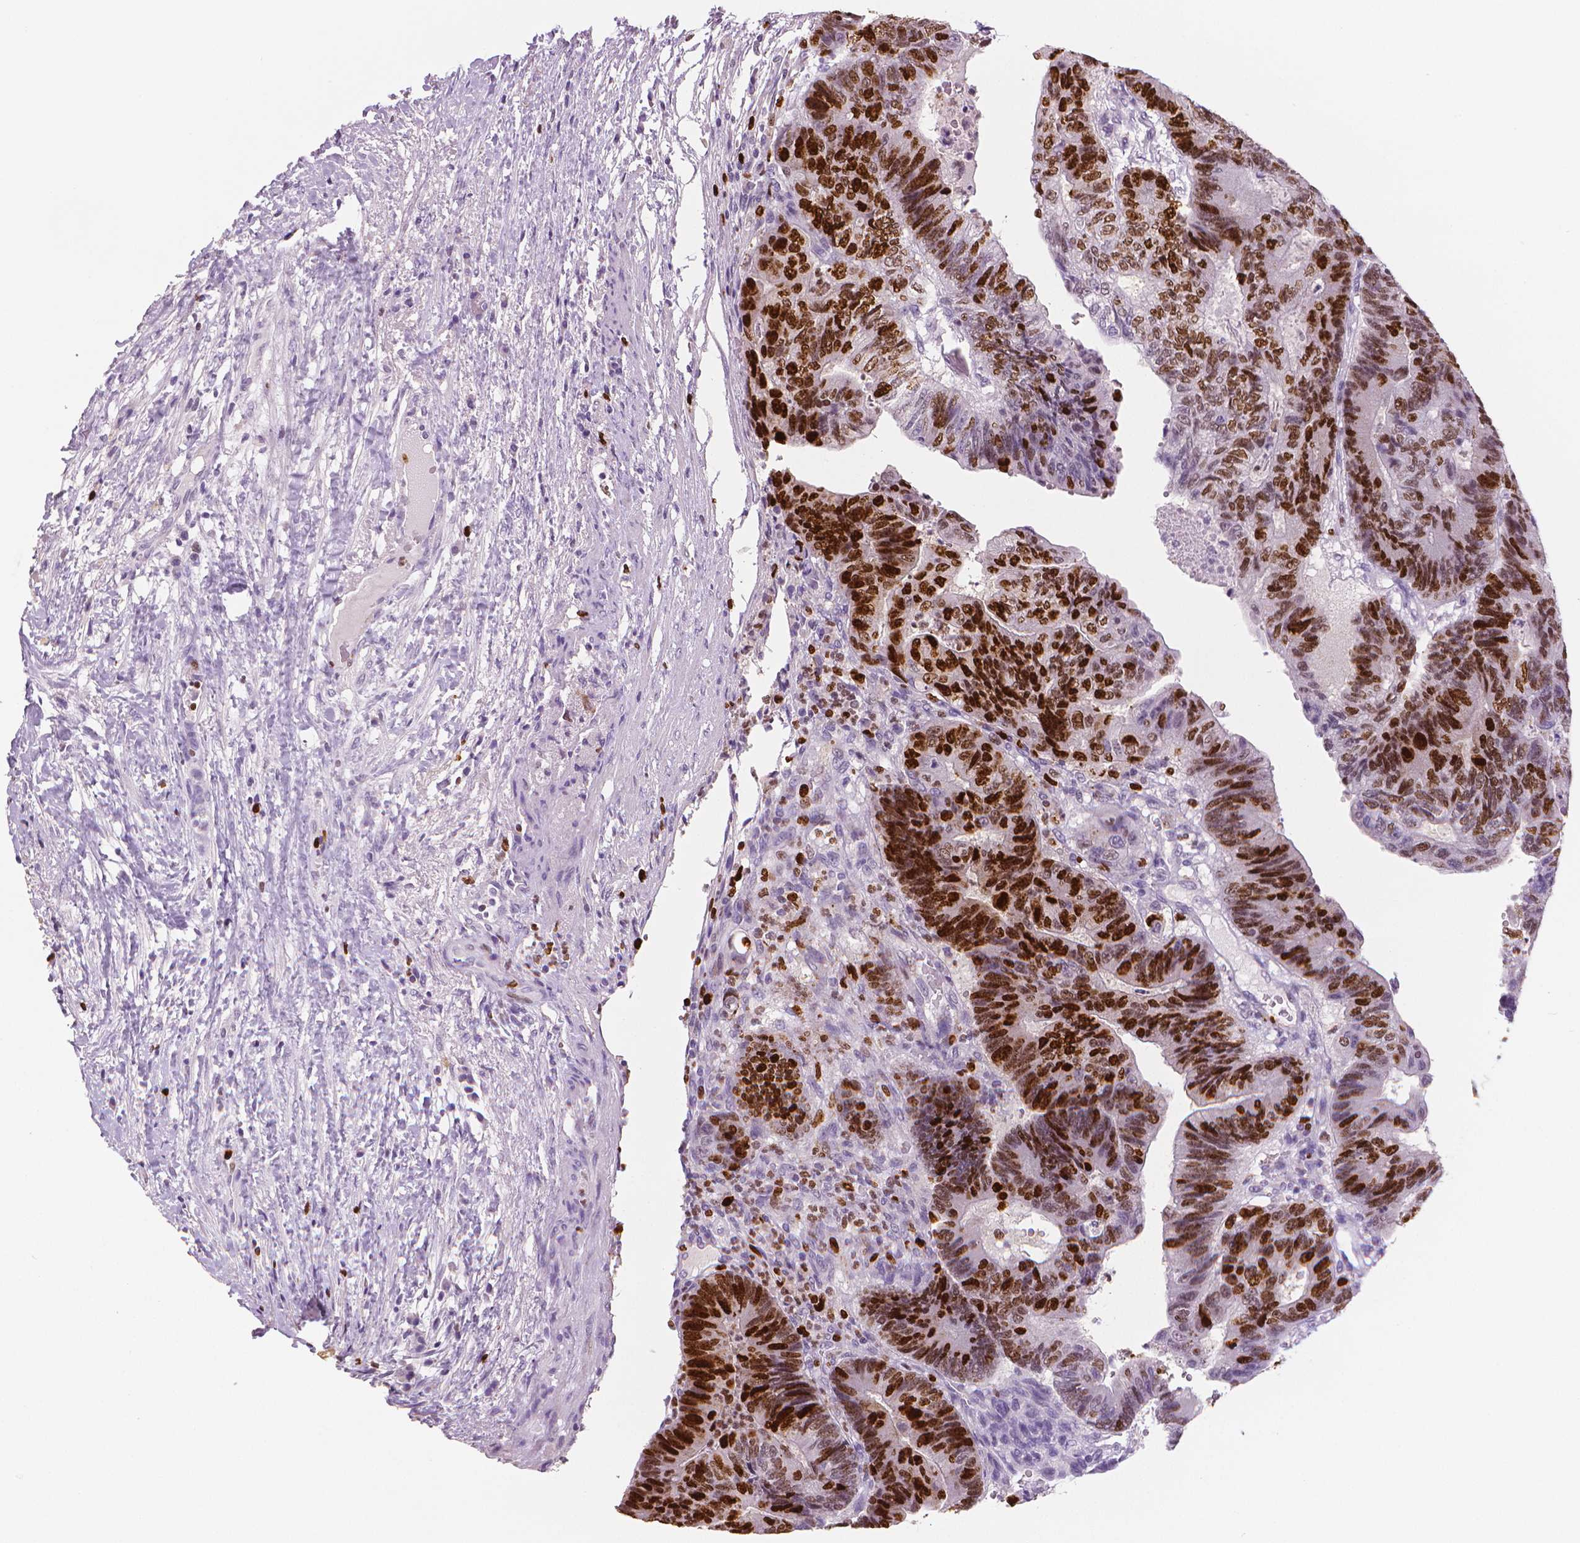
{"staining": {"intensity": "moderate", "quantity": "25%-75%", "location": "nuclear"}, "tissue": "colorectal cancer", "cell_type": "Tumor cells", "image_type": "cancer", "snomed": [{"axis": "morphology", "description": "Adenocarcinoma, NOS"}, {"axis": "topography", "description": "Colon"}], "caption": "Moderate nuclear protein positivity is identified in approximately 25%-75% of tumor cells in colorectal cancer. The staining is performed using DAB brown chromogen to label protein expression. The nuclei are counter-stained blue using hematoxylin.", "gene": "MKI67", "patient": {"sex": "female", "age": 48}}